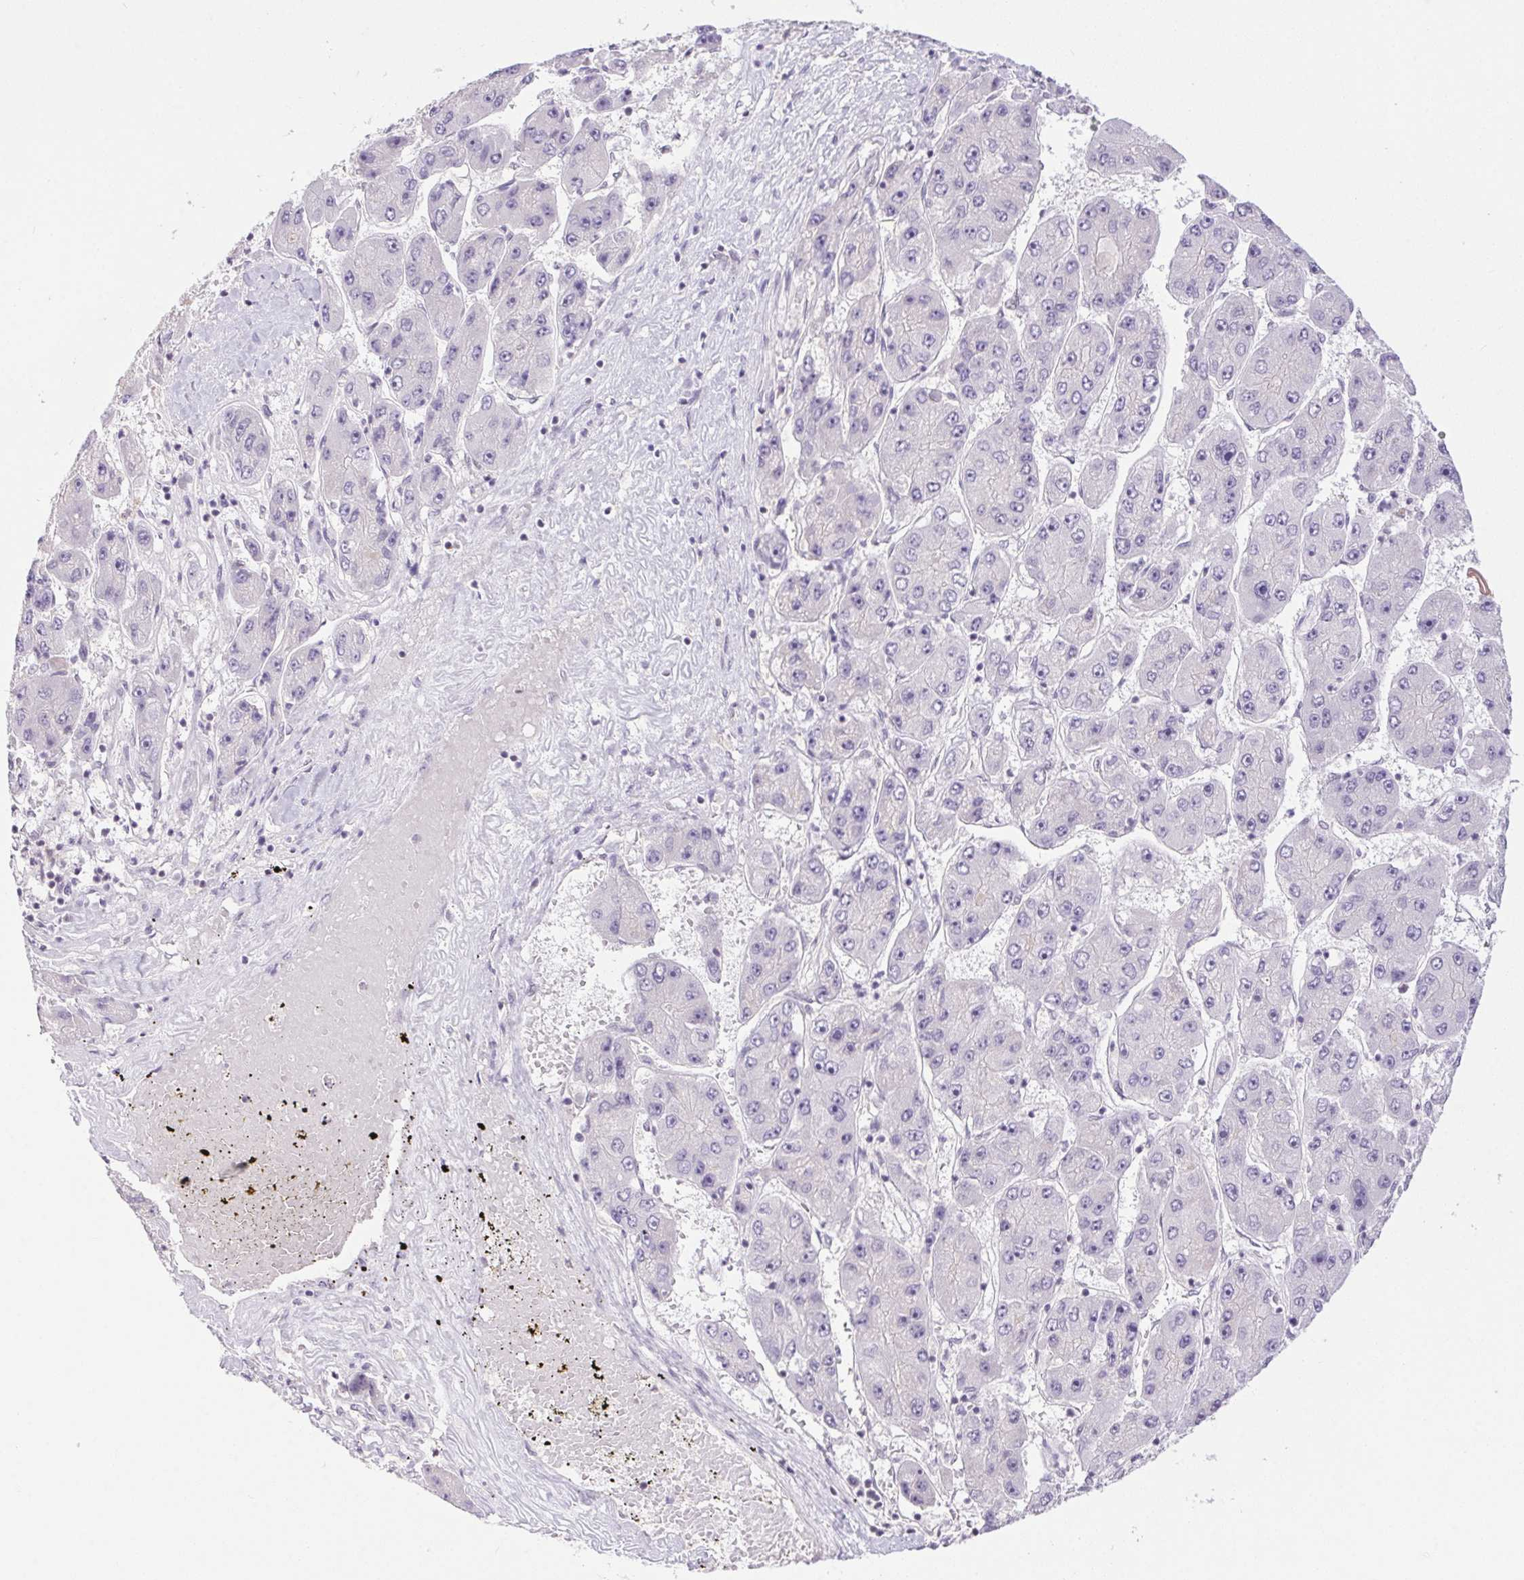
{"staining": {"intensity": "negative", "quantity": "none", "location": "none"}, "tissue": "liver cancer", "cell_type": "Tumor cells", "image_type": "cancer", "snomed": [{"axis": "morphology", "description": "Carcinoma, Hepatocellular, NOS"}, {"axis": "topography", "description": "Liver"}], "caption": "This is a micrograph of IHC staining of liver cancer, which shows no positivity in tumor cells.", "gene": "DDX17", "patient": {"sex": "female", "age": 61}}